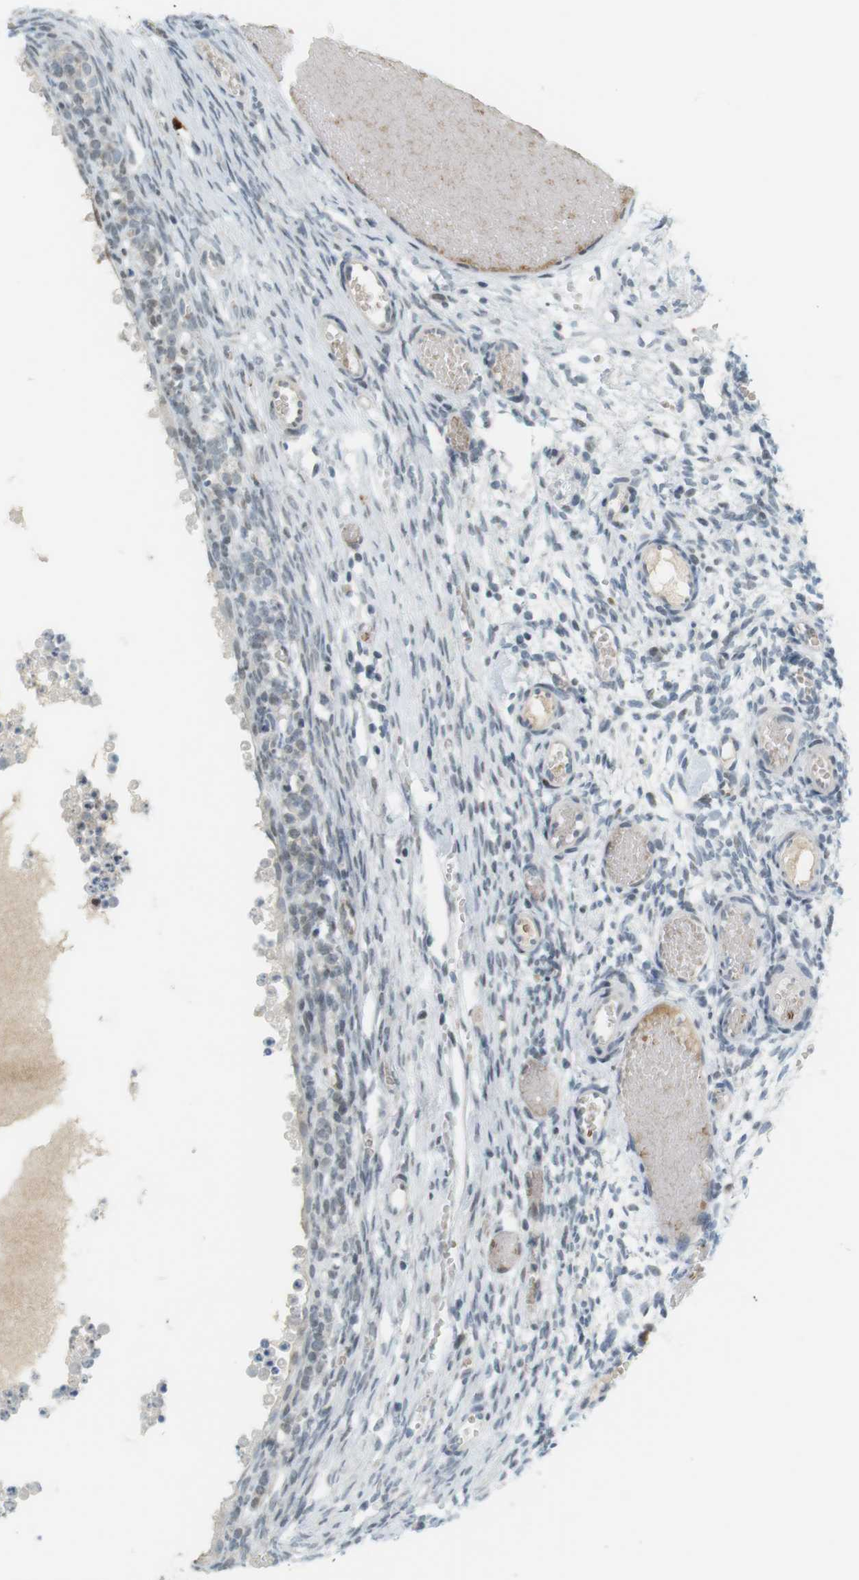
{"staining": {"intensity": "weak", "quantity": "<25%", "location": "nuclear"}, "tissue": "ovary", "cell_type": "Ovarian stroma cells", "image_type": "normal", "snomed": [{"axis": "morphology", "description": "Normal tissue, NOS"}, {"axis": "topography", "description": "Ovary"}], "caption": "High power microscopy image of an immunohistochemistry (IHC) image of normal ovary, revealing no significant positivity in ovarian stroma cells. (DAB (3,3'-diaminobenzidine) immunohistochemistry (IHC), high magnification).", "gene": "DMC1", "patient": {"sex": "female", "age": 35}}